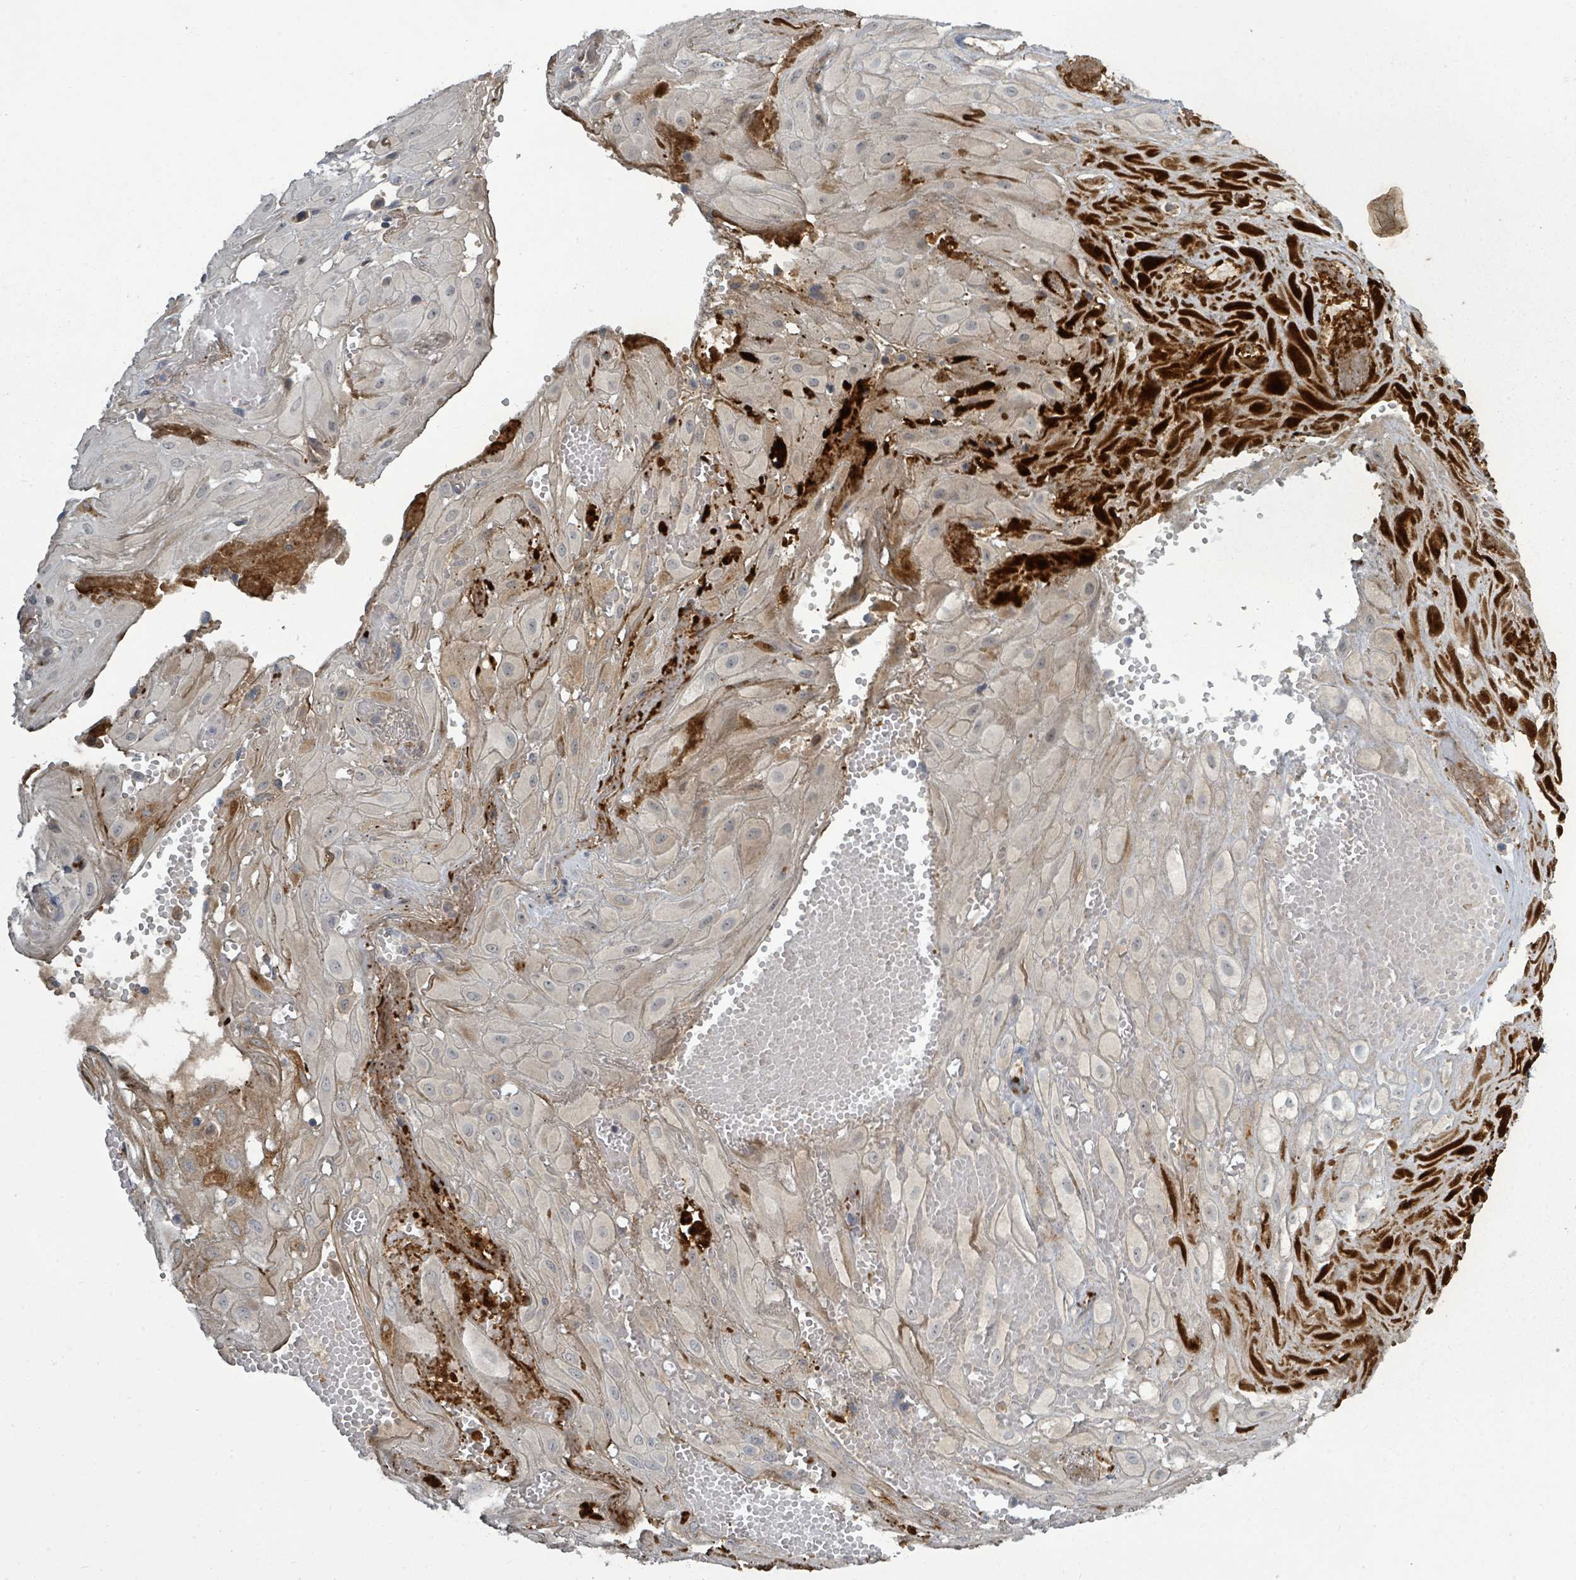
{"staining": {"intensity": "negative", "quantity": "none", "location": "none"}, "tissue": "cervical cancer", "cell_type": "Tumor cells", "image_type": "cancer", "snomed": [{"axis": "morphology", "description": "Squamous cell carcinoma, NOS"}, {"axis": "topography", "description": "Cervix"}], "caption": "Tumor cells show no significant protein positivity in cervical cancer (squamous cell carcinoma). (IHC, brightfield microscopy, high magnification).", "gene": "LEFTY2", "patient": {"sex": "female", "age": 36}}